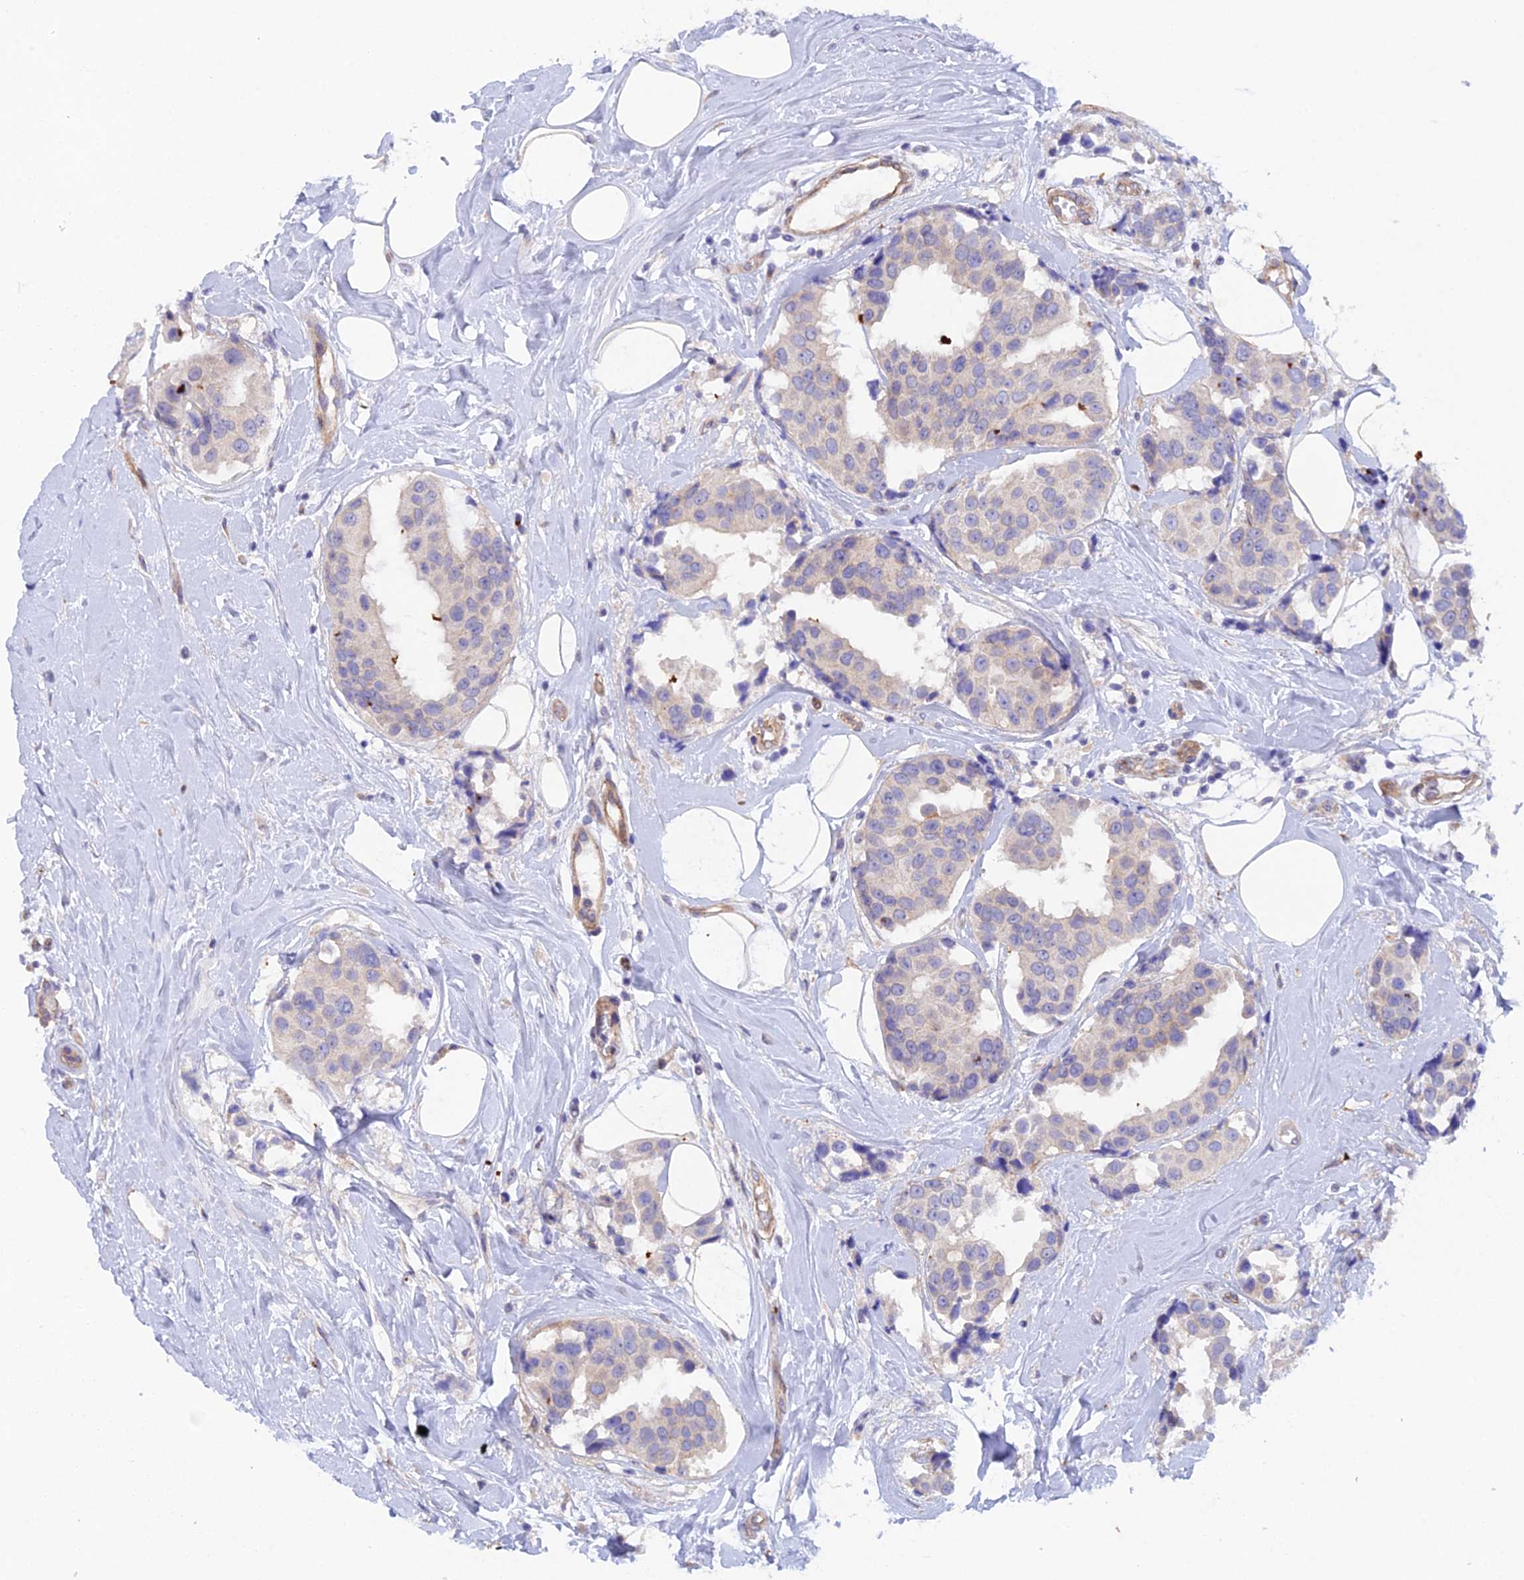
{"staining": {"intensity": "weak", "quantity": "<25%", "location": "cytoplasmic/membranous"}, "tissue": "breast cancer", "cell_type": "Tumor cells", "image_type": "cancer", "snomed": [{"axis": "morphology", "description": "Normal tissue, NOS"}, {"axis": "morphology", "description": "Duct carcinoma"}, {"axis": "topography", "description": "Breast"}], "caption": "This is an immunohistochemistry (IHC) photomicrograph of invasive ductal carcinoma (breast). There is no positivity in tumor cells.", "gene": "FZR1", "patient": {"sex": "female", "age": 39}}